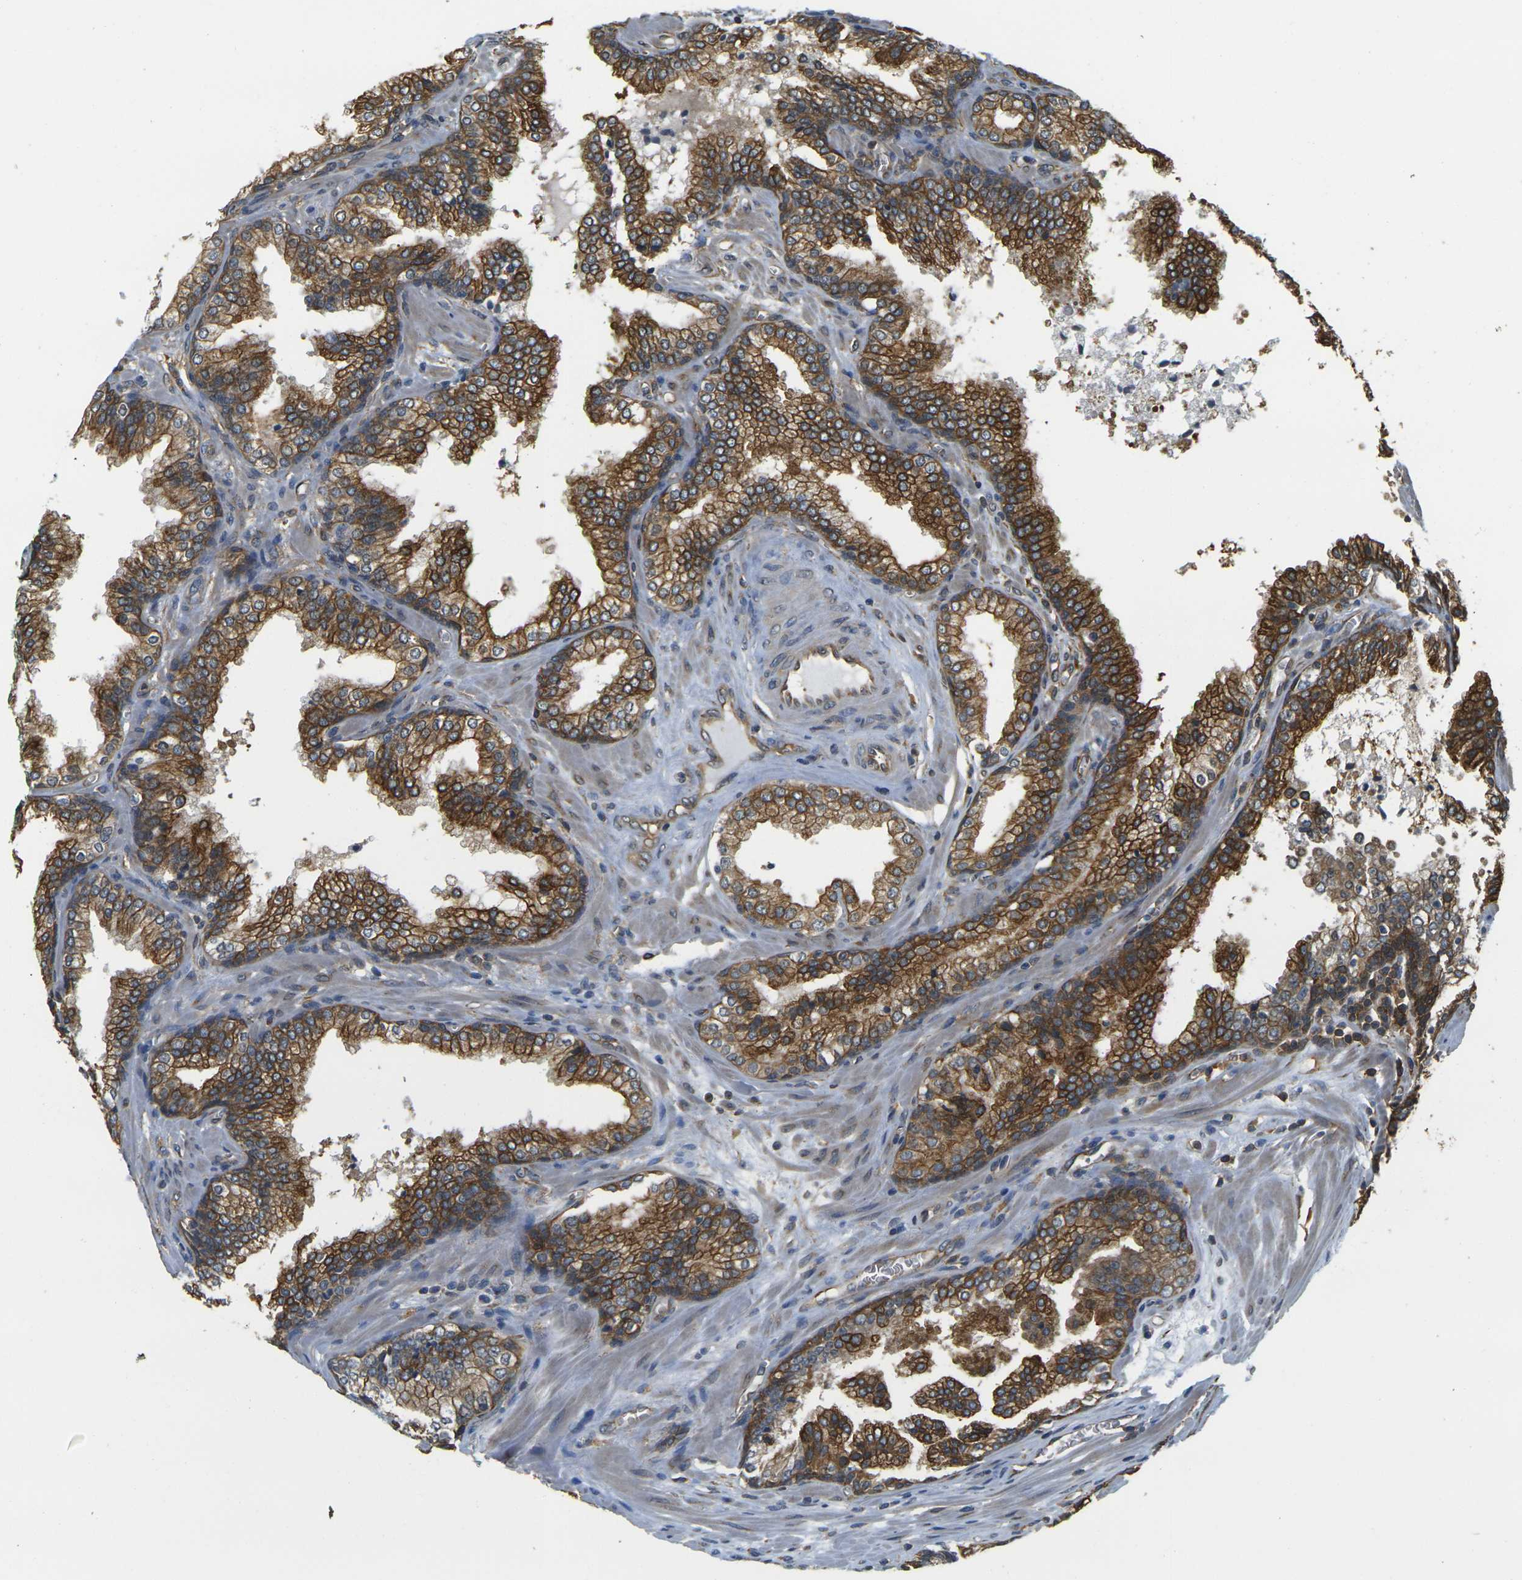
{"staining": {"intensity": "strong", "quantity": ">75%", "location": "cytoplasmic/membranous"}, "tissue": "prostate cancer", "cell_type": "Tumor cells", "image_type": "cancer", "snomed": [{"axis": "morphology", "description": "Adenocarcinoma, Low grade"}, {"axis": "topography", "description": "Prostate"}], "caption": "The image exhibits staining of prostate cancer, revealing strong cytoplasmic/membranous protein expression (brown color) within tumor cells. Immunohistochemistry (ihc) stains the protein in brown and the nuclei are stained blue.", "gene": "CAST", "patient": {"sex": "male", "age": 60}}